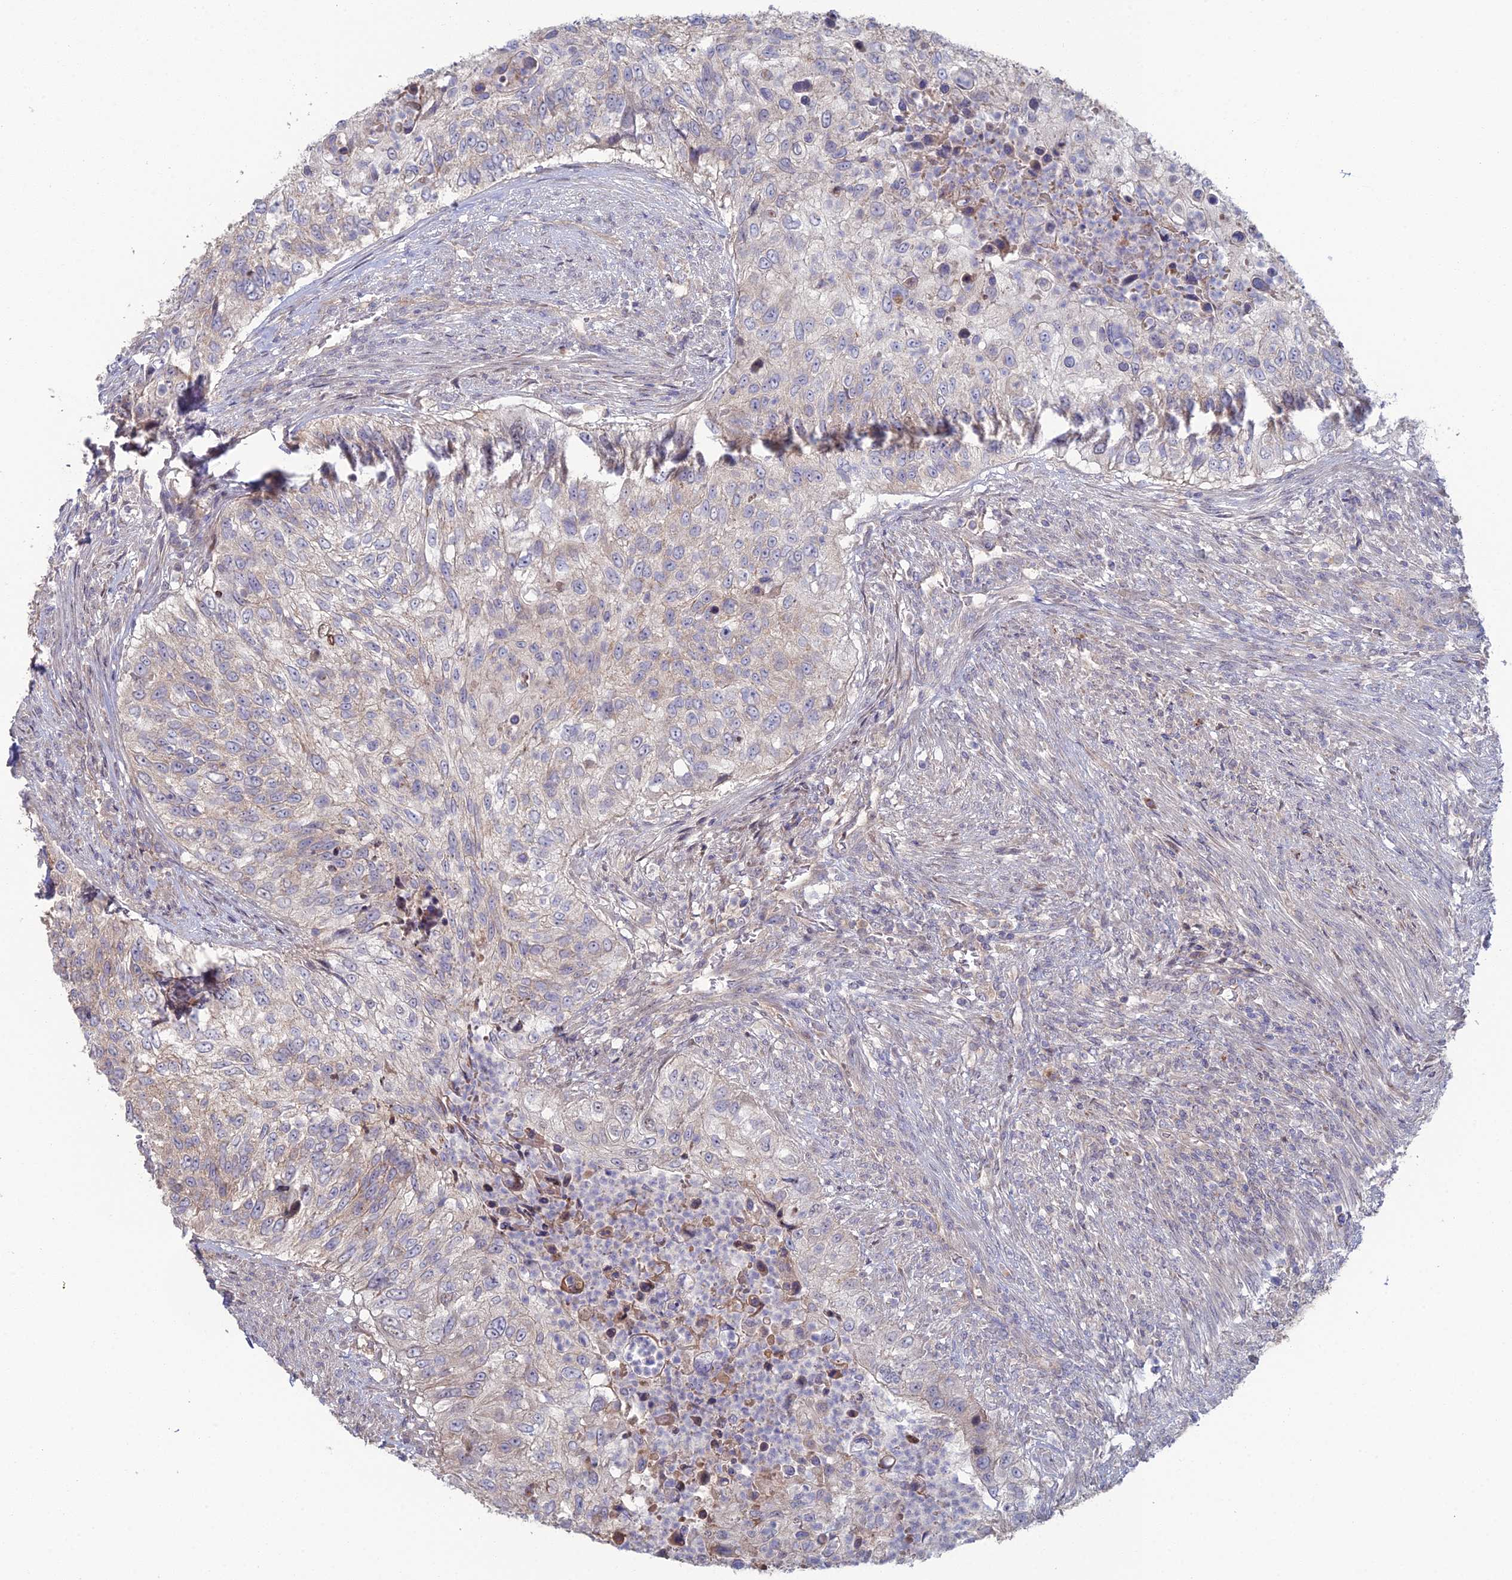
{"staining": {"intensity": "negative", "quantity": "none", "location": "none"}, "tissue": "urothelial cancer", "cell_type": "Tumor cells", "image_type": "cancer", "snomed": [{"axis": "morphology", "description": "Urothelial carcinoma, High grade"}, {"axis": "topography", "description": "Urinary bladder"}], "caption": "A histopathology image of urothelial cancer stained for a protein reveals no brown staining in tumor cells.", "gene": "ARL16", "patient": {"sex": "female", "age": 60}}